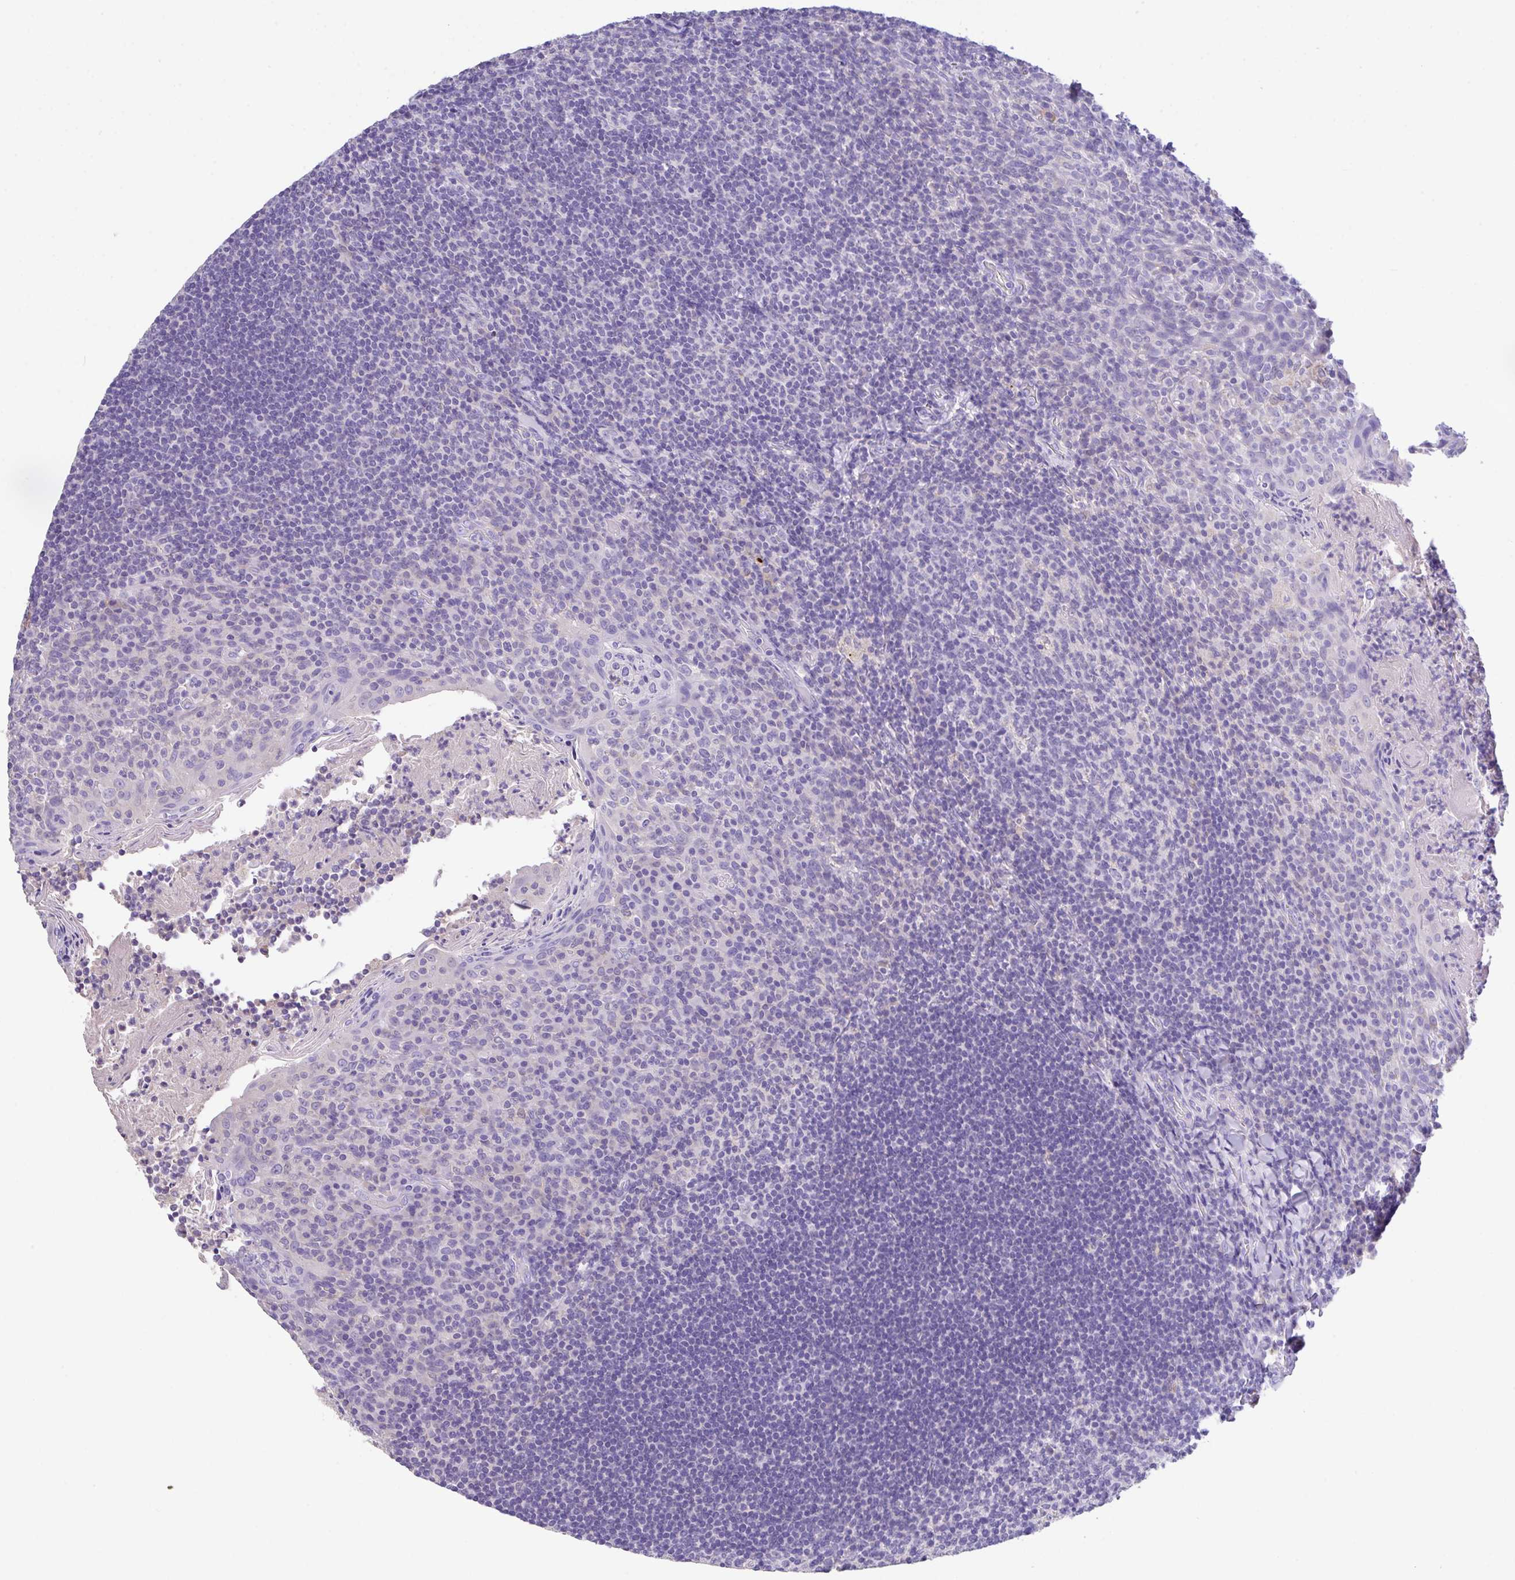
{"staining": {"intensity": "negative", "quantity": "none", "location": "none"}, "tissue": "tonsil", "cell_type": "Germinal center cells", "image_type": "normal", "snomed": [{"axis": "morphology", "description": "Normal tissue, NOS"}, {"axis": "topography", "description": "Tonsil"}], "caption": "This is an immunohistochemistry micrograph of normal human tonsil. There is no expression in germinal center cells.", "gene": "CA10", "patient": {"sex": "female", "age": 10}}